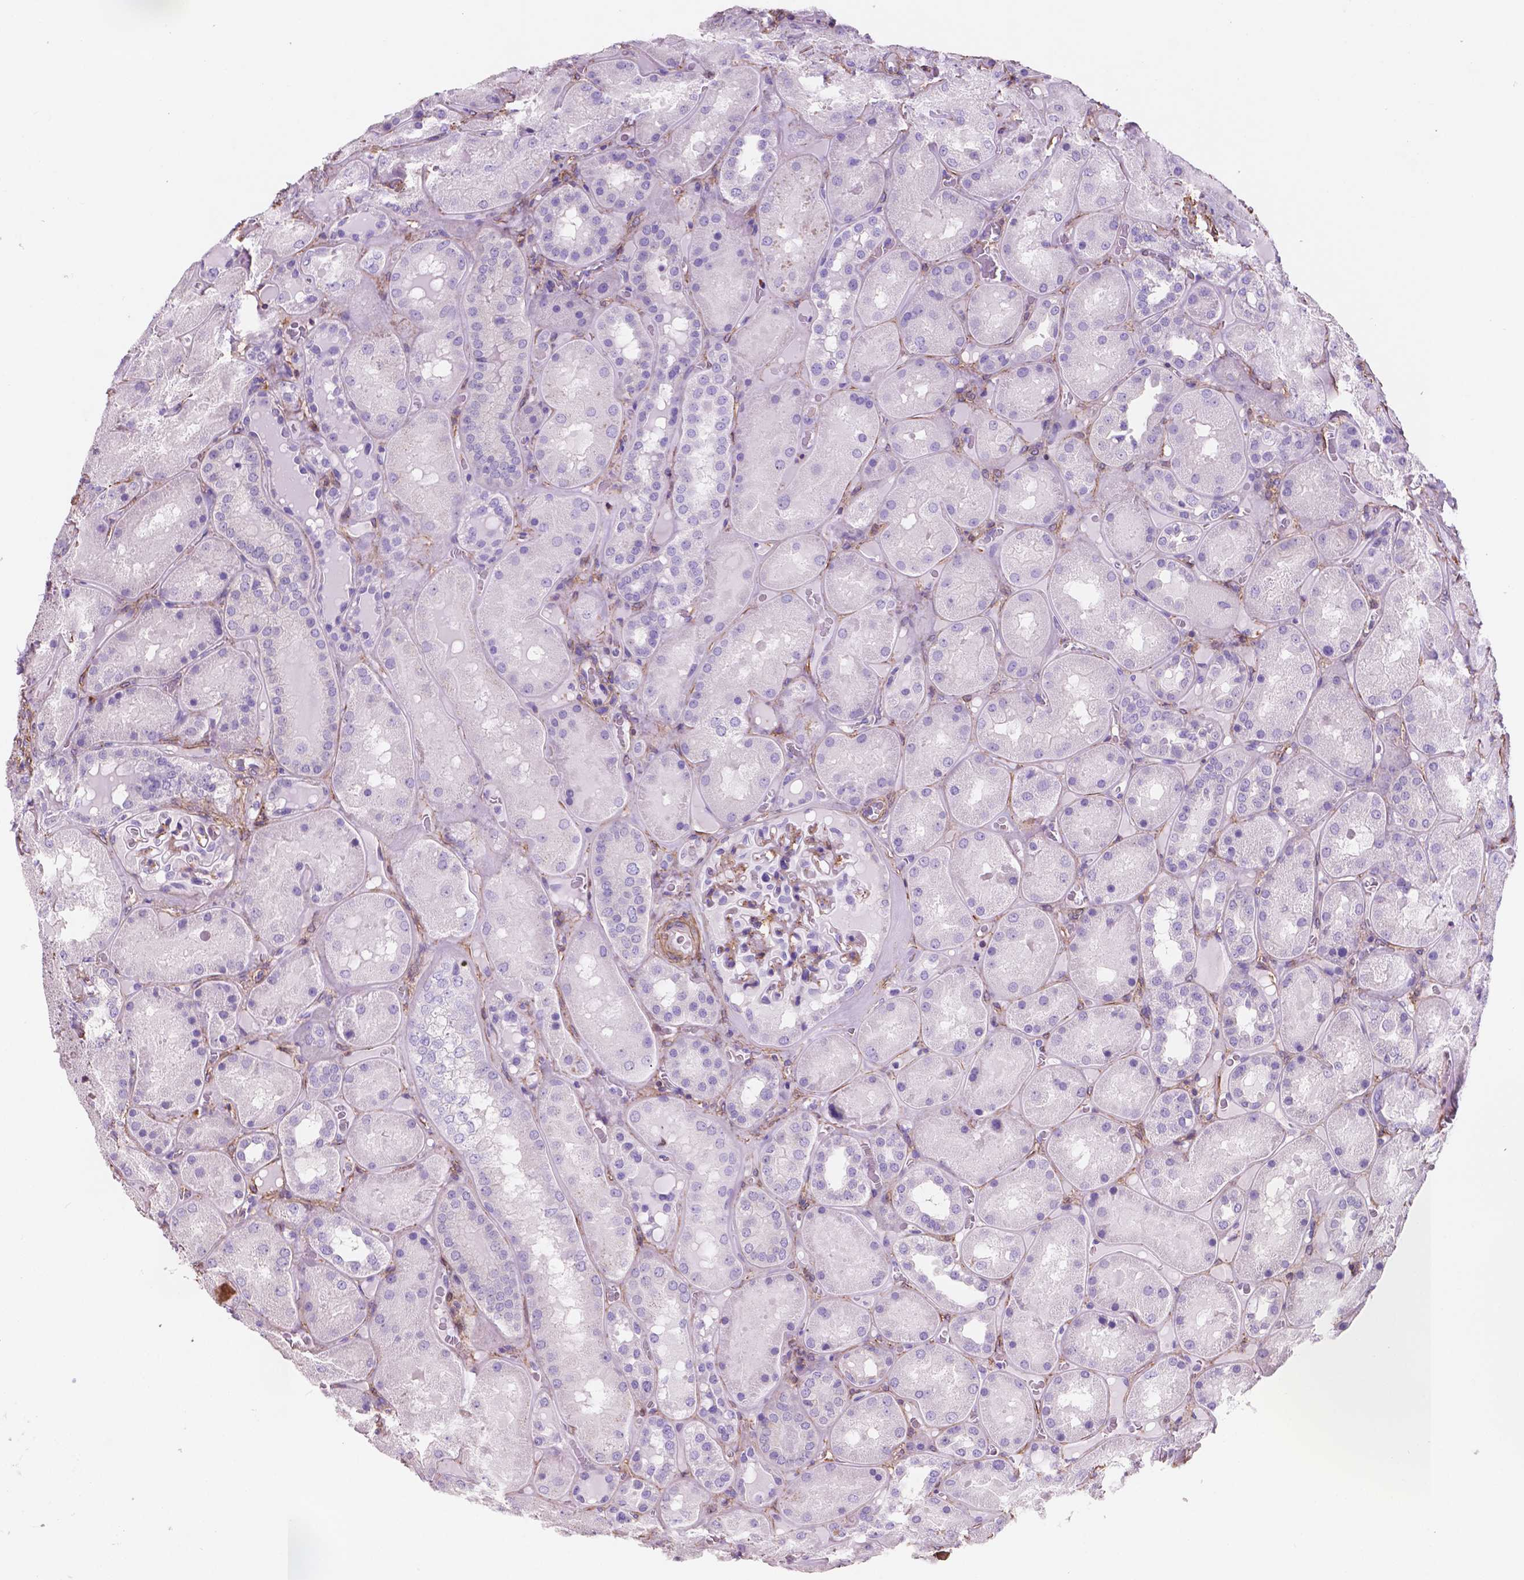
{"staining": {"intensity": "negative", "quantity": "none", "location": "none"}, "tissue": "kidney", "cell_type": "Cells in glomeruli", "image_type": "normal", "snomed": [{"axis": "morphology", "description": "Normal tissue, NOS"}, {"axis": "topography", "description": "Kidney"}], "caption": "A high-resolution photomicrograph shows IHC staining of normal kidney, which shows no significant positivity in cells in glomeruli.", "gene": "TOR2A", "patient": {"sex": "male", "age": 73}}